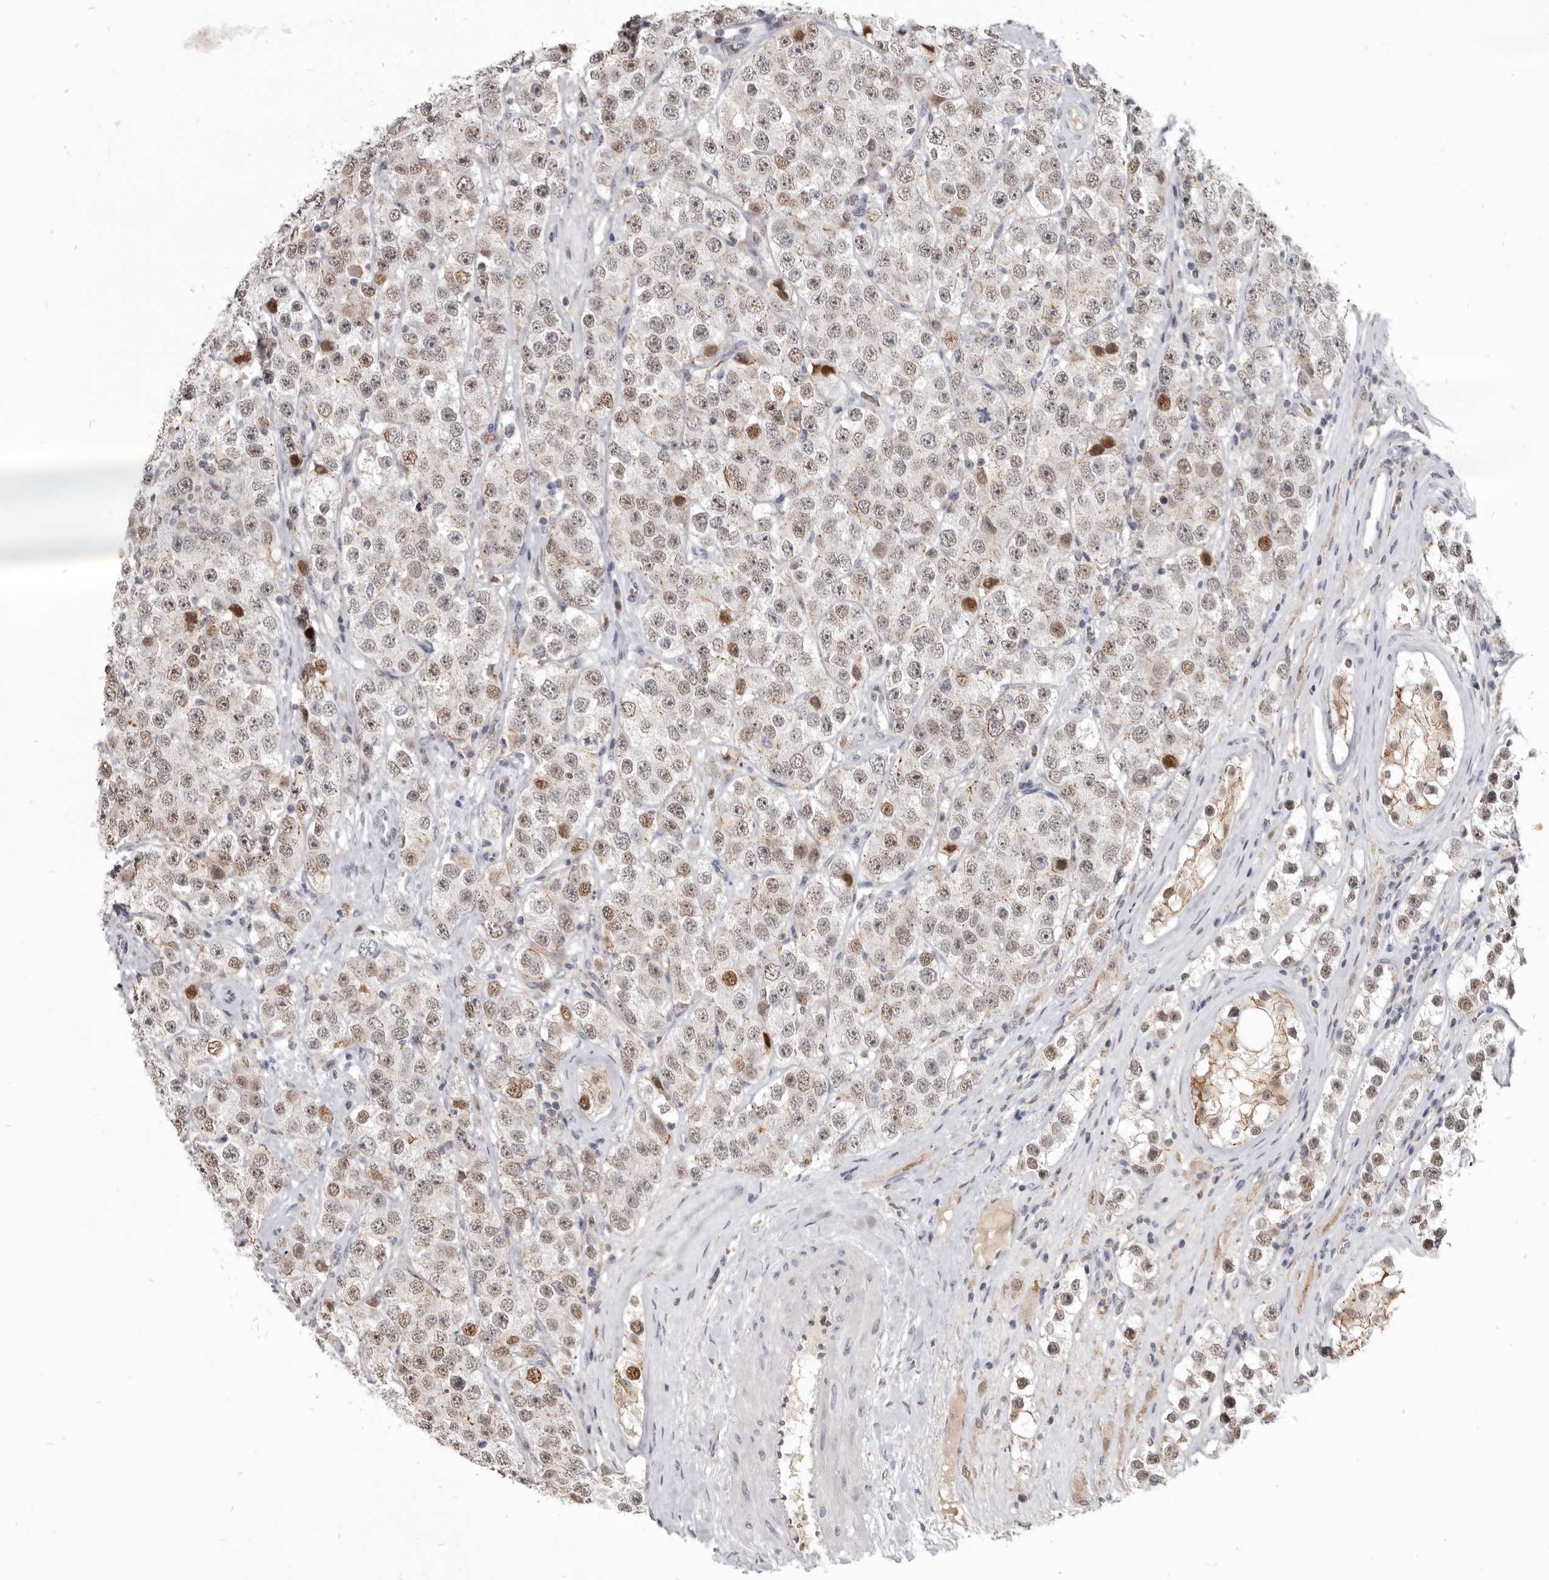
{"staining": {"intensity": "moderate", "quantity": "25%-75%", "location": "nuclear"}, "tissue": "testis cancer", "cell_type": "Tumor cells", "image_type": "cancer", "snomed": [{"axis": "morphology", "description": "Seminoma, NOS"}, {"axis": "topography", "description": "Testis"}], "caption": "Immunohistochemistry (IHC) photomicrograph of neoplastic tissue: human seminoma (testis) stained using IHC reveals medium levels of moderate protein expression localized specifically in the nuclear of tumor cells, appearing as a nuclear brown color.", "gene": "CGN", "patient": {"sex": "male", "age": 28}}